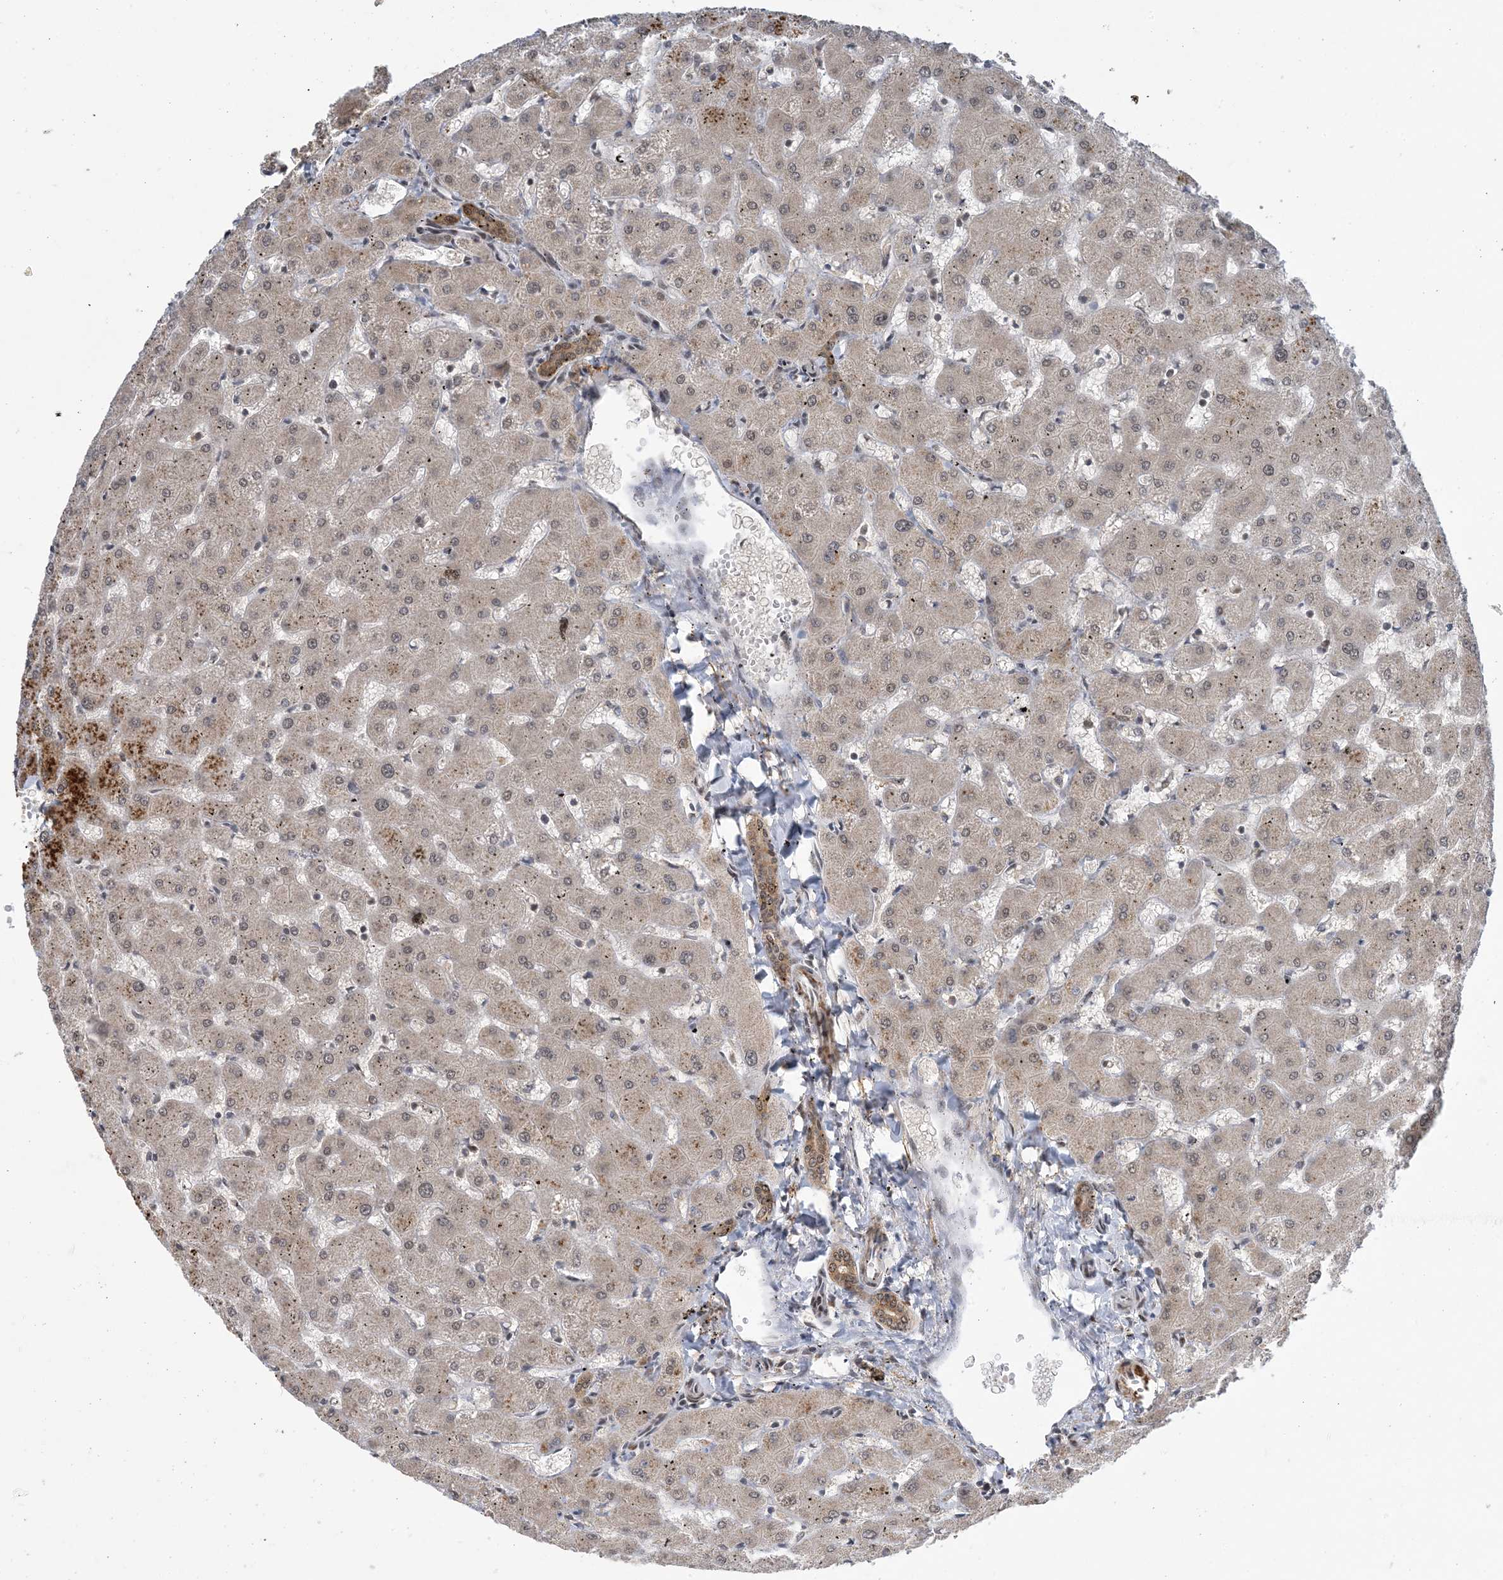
{"staining": {"intensity": "moderate", "quantity": "25%-75%", "location": "cytoplasmic/membranous"}, "tissue": "liver", "cell_type": "Cholangiocytes", "image_type": "normal", "snomed": [{"axis": "morphology", "description": "Normal tissue, NOS"}, {"axis": "topography", "description": "Liver"}], "caption": "Immunohistochemistry of benign human liver reveals medium levels of moderate cytoplasmic/membranous staining in about 25%-75% of cholangiocytes.", "gene": "ACYP2", "patient": {"sex": "female", "age": 63}}